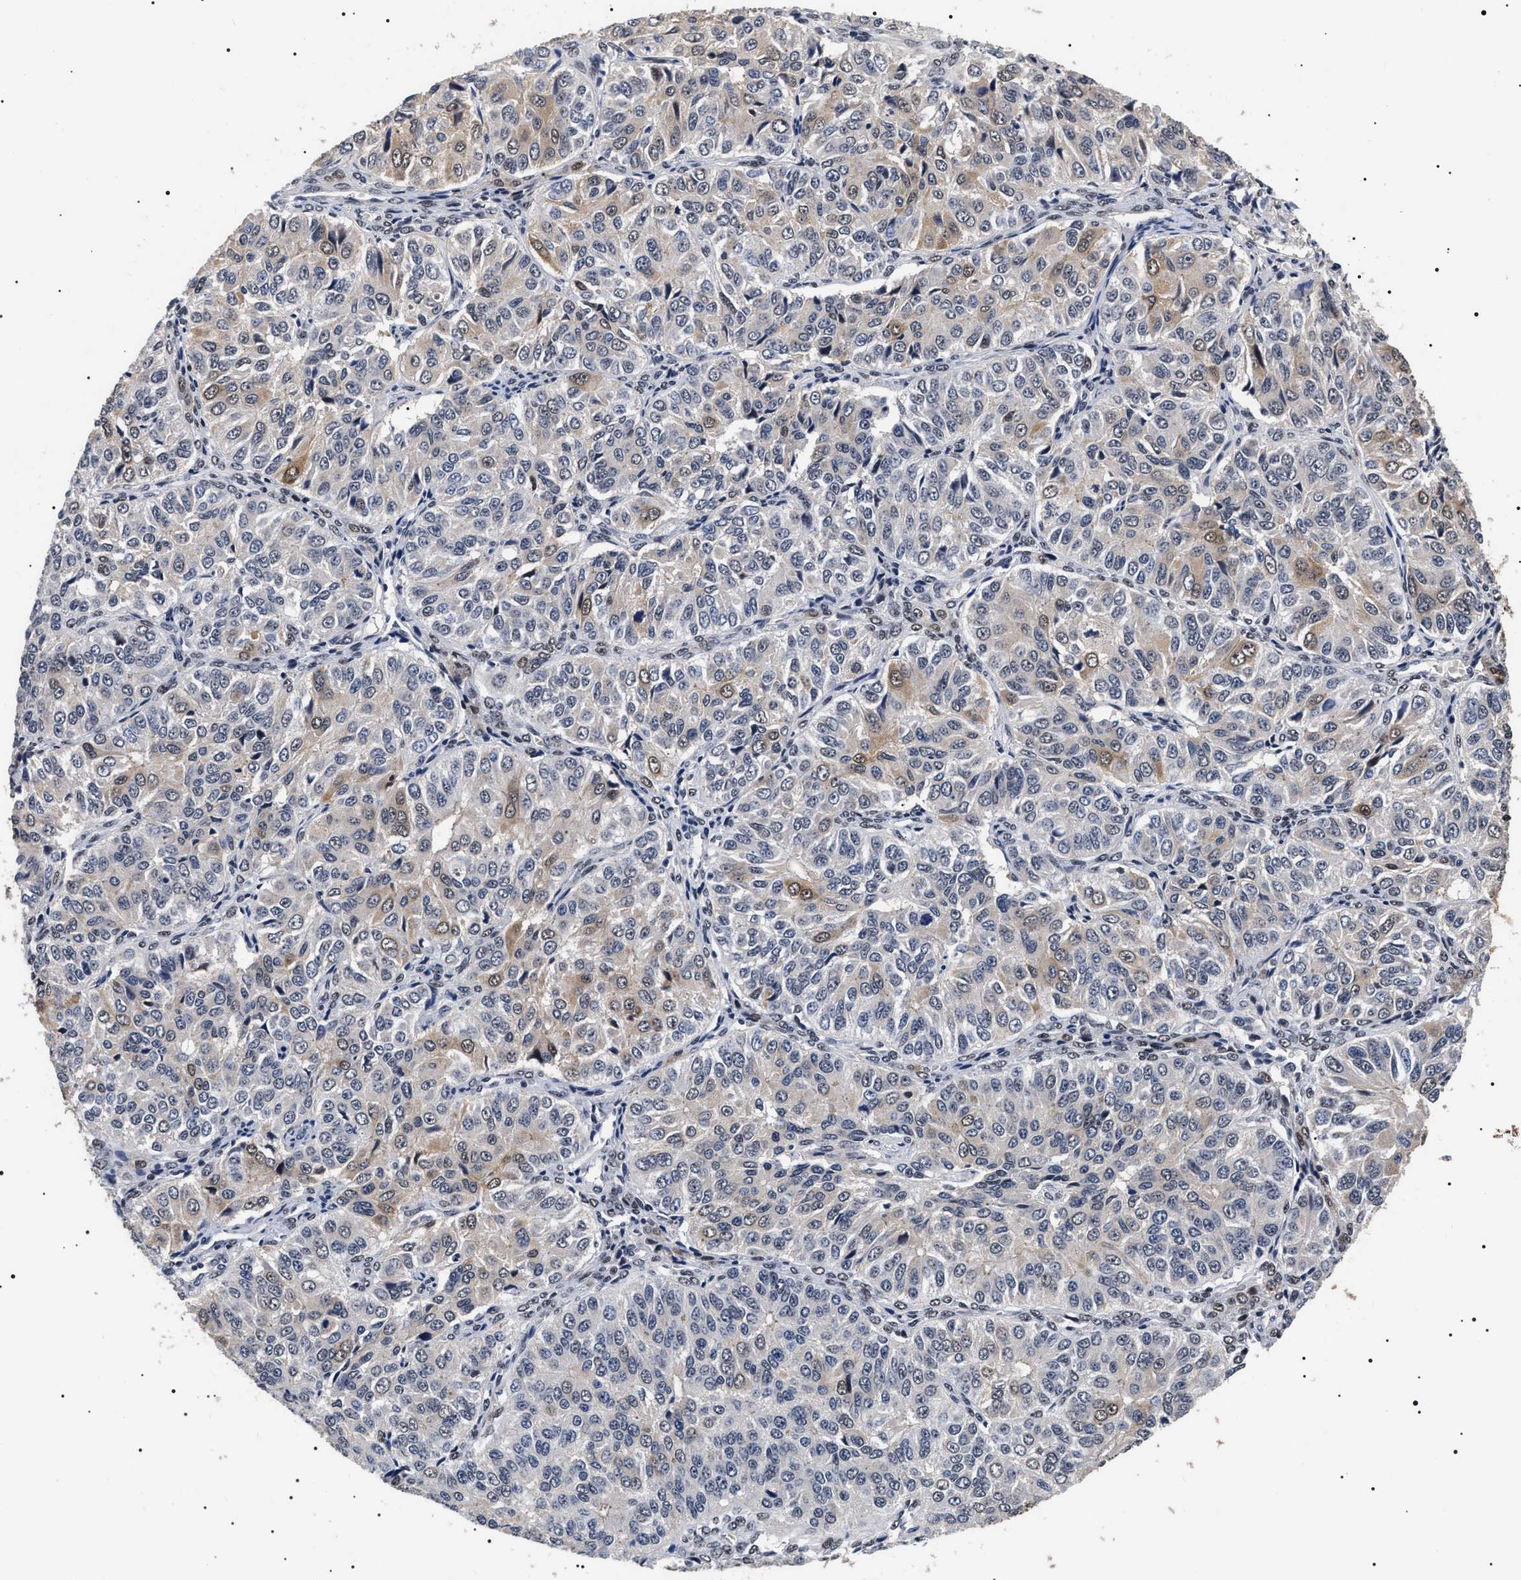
{"staining": {"intensity": "moderate", "quantity": "<25%", "location": "cytoplasmic/membranous,nuclear"}, "tissue": "ovarian cancer", "cell_type": "Tumor cells", "image_type": "cancer", "snomed": [{"axis": "morphology", "description": "Carcinoma, endometroid"}, {"axis": "topography", "description": "Ovary"}], "caption": "Ovarian cancer tissue reveals moderate cytoplasmic/membranous and nuclear positivity in approximately <25% of tumor cells The staining was performed using DAB to visualize the protein expression in brown, while the nuclei were stained in blue with hematoxylin (Magnification: 20x).", "gene": "CAAP1", "patient": {"sex": "female", "age": 51}}